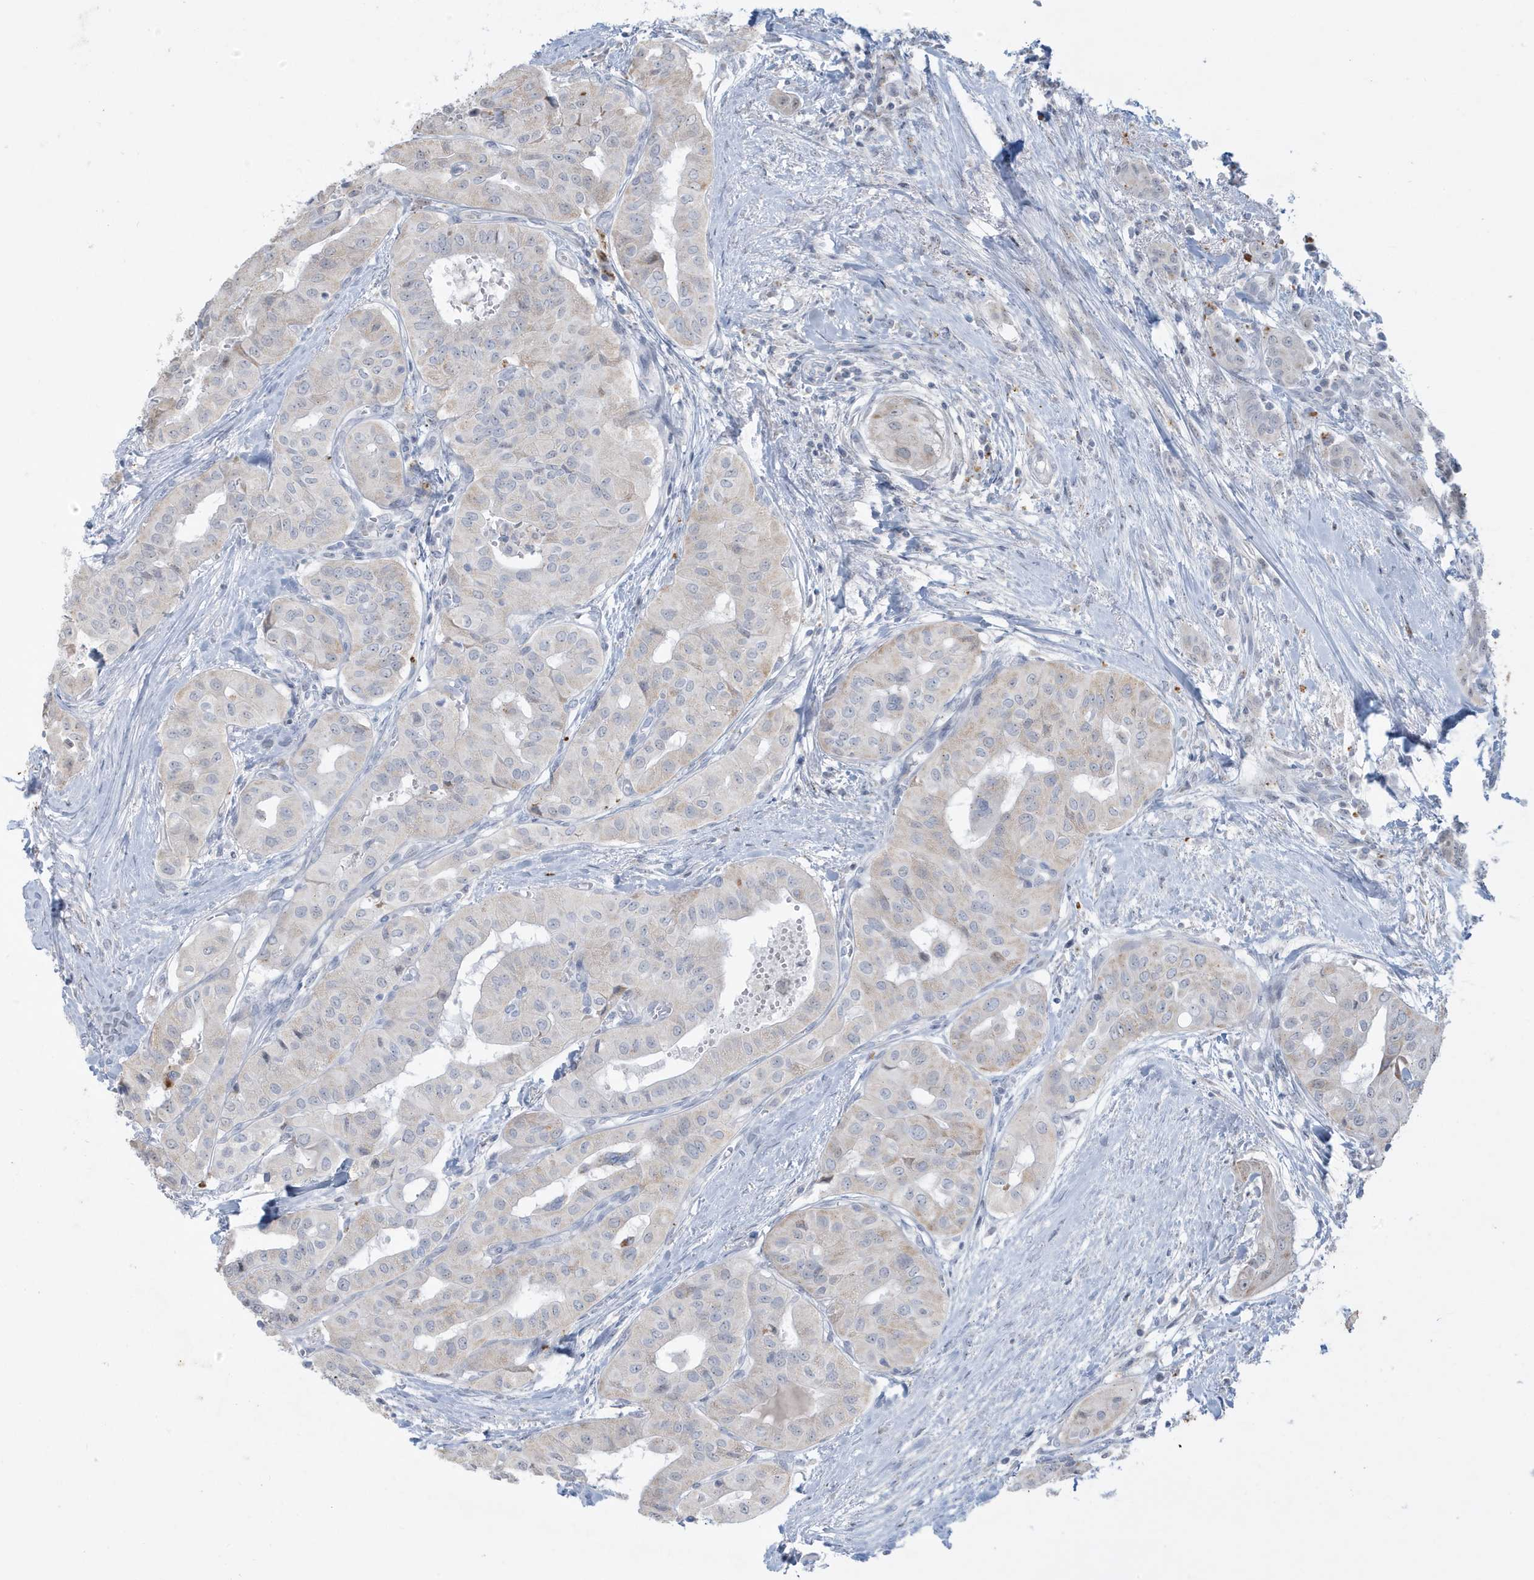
{"staining": {"intensity": "negative", "quantity": "none", "location": "none"}, "tissue": "thyroid cancer", "cell_type": "Tumor cells", "image_type": "cancer", "snomed": [{"axis": "morphology", "description": "Papillary adenocarcinoma, NOS"}, {"axis": "topography", "description": "Thyroid gland"}], "caption": "Immunohistochemistry image of neoplastic tissue: human thyroid cancer stained with DAB shows no significant protein expression in tumor cells.", "gene": "FNDC1", "patient": {"sex": "female", "age": 59}}